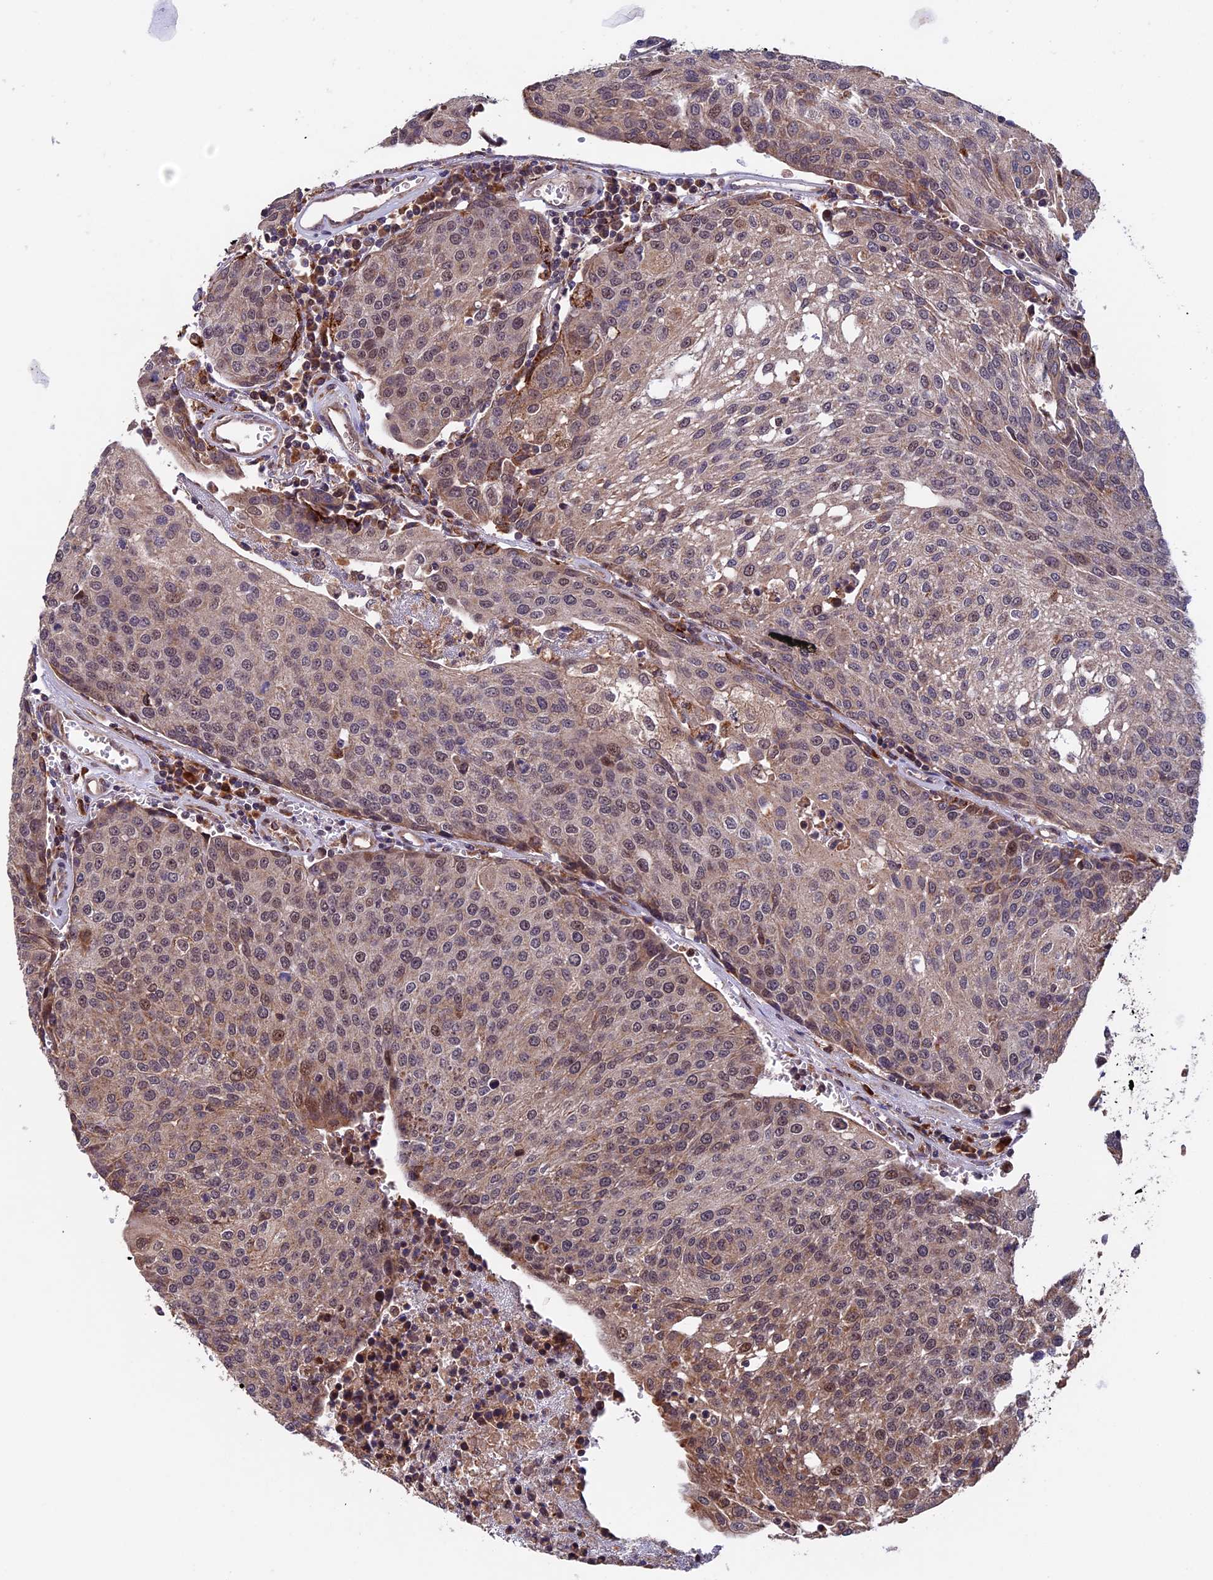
{"staining": {"intensity": "weak", "quantity": ">75%", "location": "cytoplasmic/membranous,nuclear"}, "tissue": "urothelial cancer", "cell_type": "Tumor cells", "image_type": "cancer", "snomed": [{"axis": "morphology", "description": "Urothelial carcinoma, High grade"}, {"axis": "topography", "description": "Urinary bladder"}], "caption": "Tumor cells reveal weak cytoplasmic/membranous and nuclear staining in approximately >75% of cells in urothelial cancer.", "gene": "RNF17", "patient": {"sex": "female", "age": 85}}